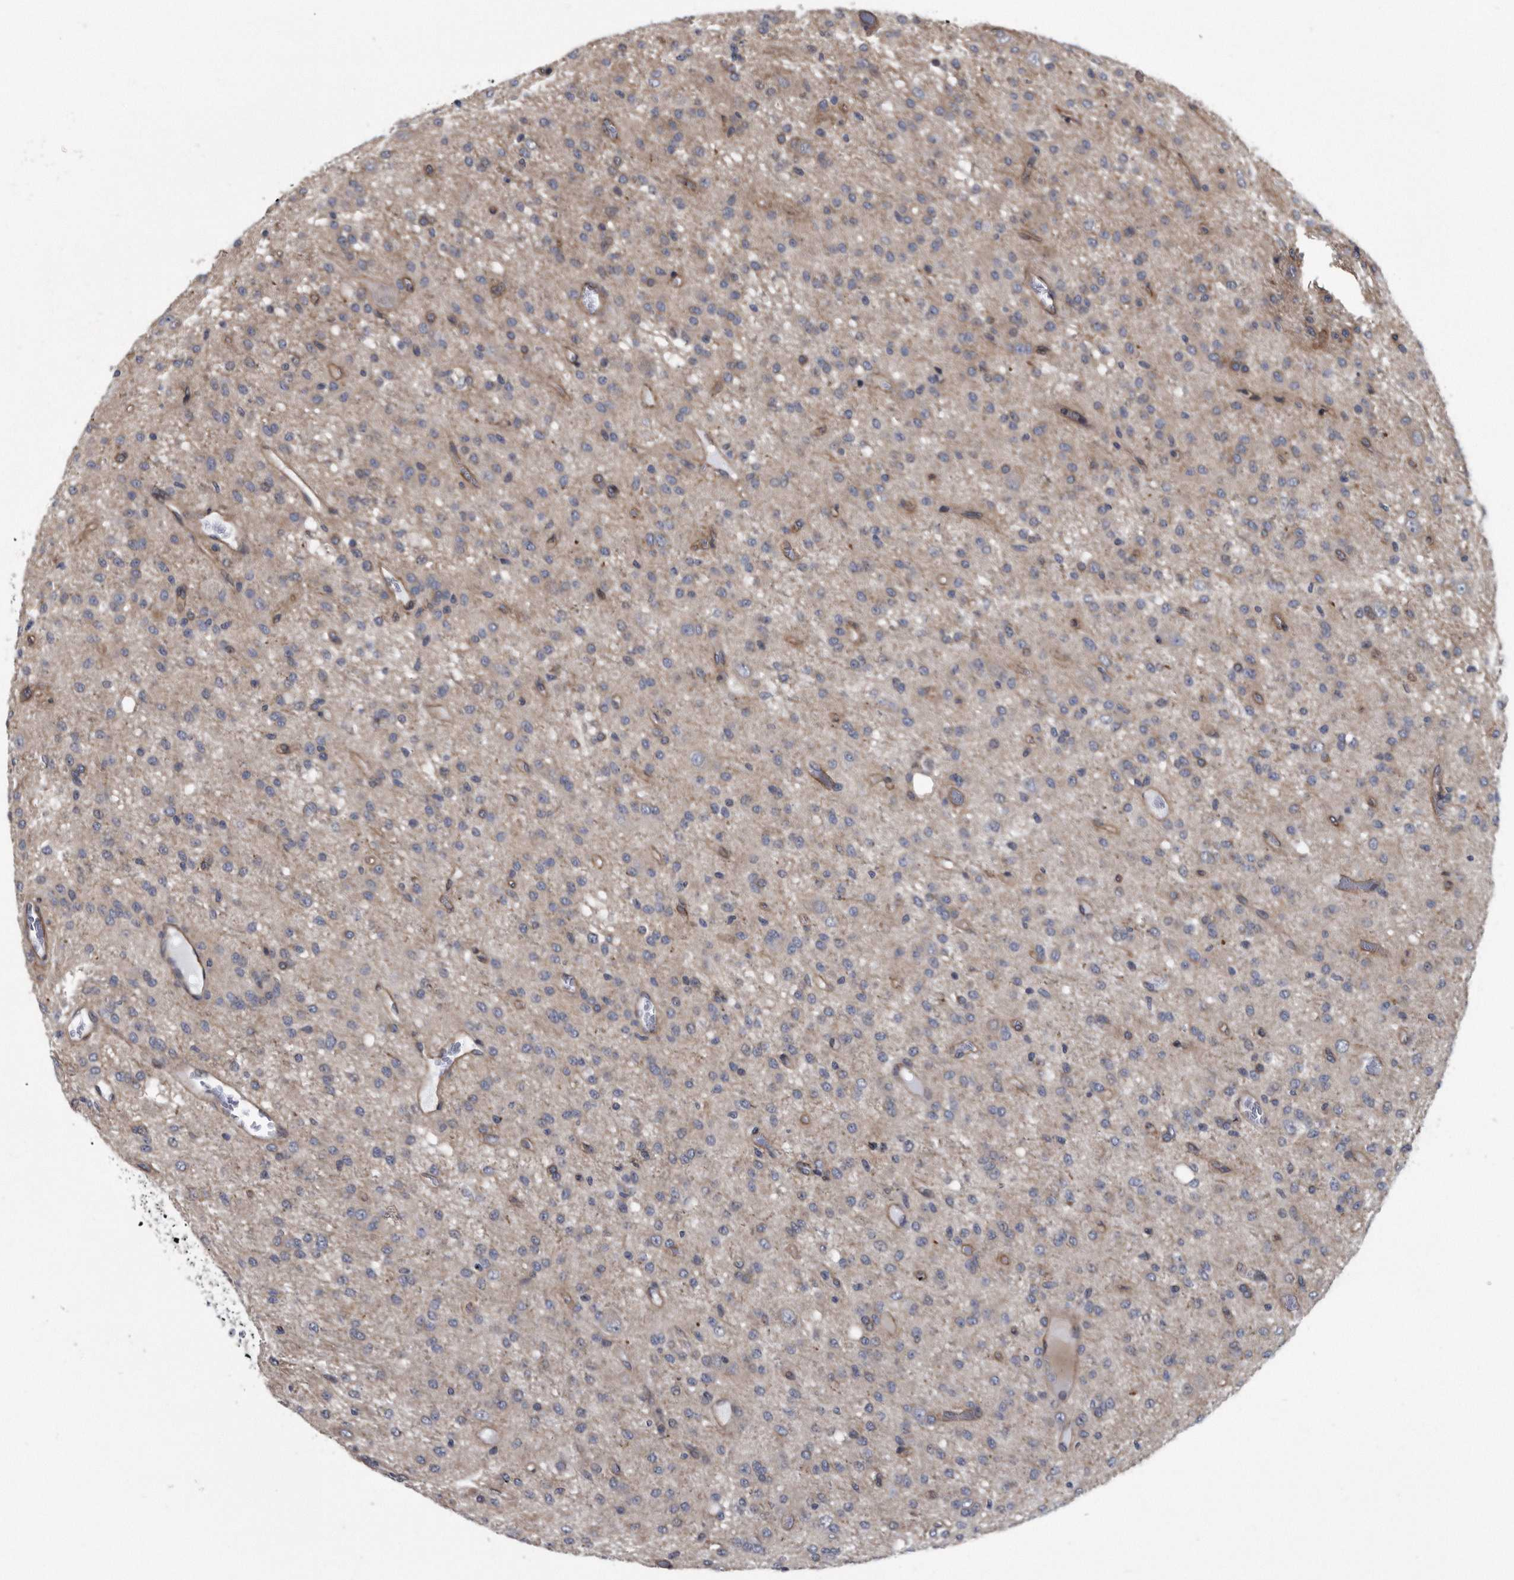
{"staining": {"intensity": "negative", "quantity": "none", "location": "none"}, "tissue": "glioma", "cell_type": "Tumor cells", "image_type": "cancer", "snomed": [{"axis": "morphology", "description": "Glioma, malignant, High grade"}, {"axis": "topography", "description": "Brain"}], "caption": "Human malignant glioma (high-grade) stained for a protein using immunohistochemistry (IHC) displays no positivity in tumor cells.", "gene": "ARMCX1", "patient": {"sex": "female", "age": 59}}